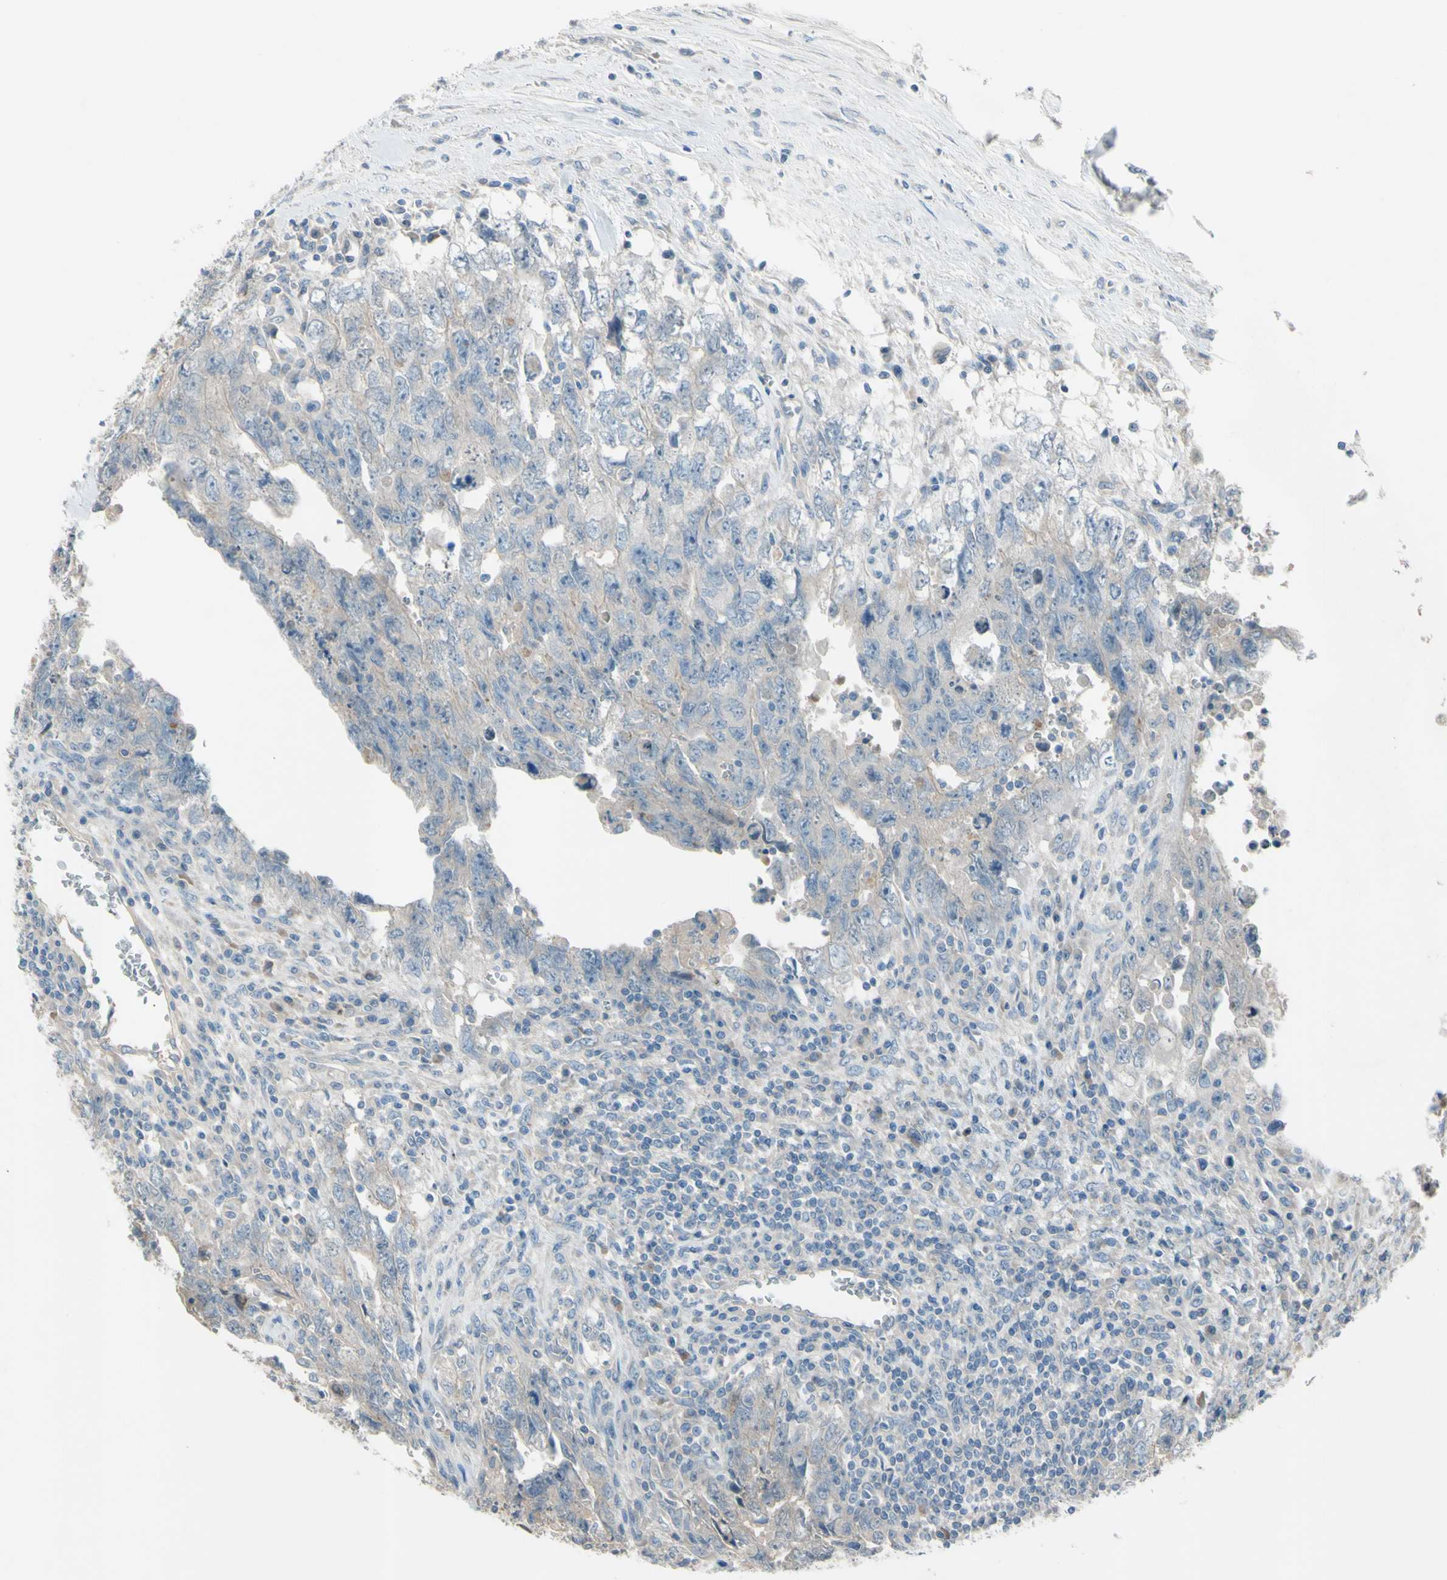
{"staining": {"intensity": "weak", "quantity": "<25%", "location": "cytoplasmic/membranous"}, "tissue": "testis cancer", "cell_type": "Tumor cells", "image_type": "cancer", "snomed": [{"axis": "morphology", "description": "Carcinoma, Embryonal, NOS"}, {"axis": "topography", "description": "Testis"}], "caption": "There is no significant staining in tumor cells of testis embryonal carcinoma. (Immunohistochemistry (ihc), brightfield microscopy, high magnification).", "gene": "ATRN", "patient": {"sex": "male", "age": 28}}